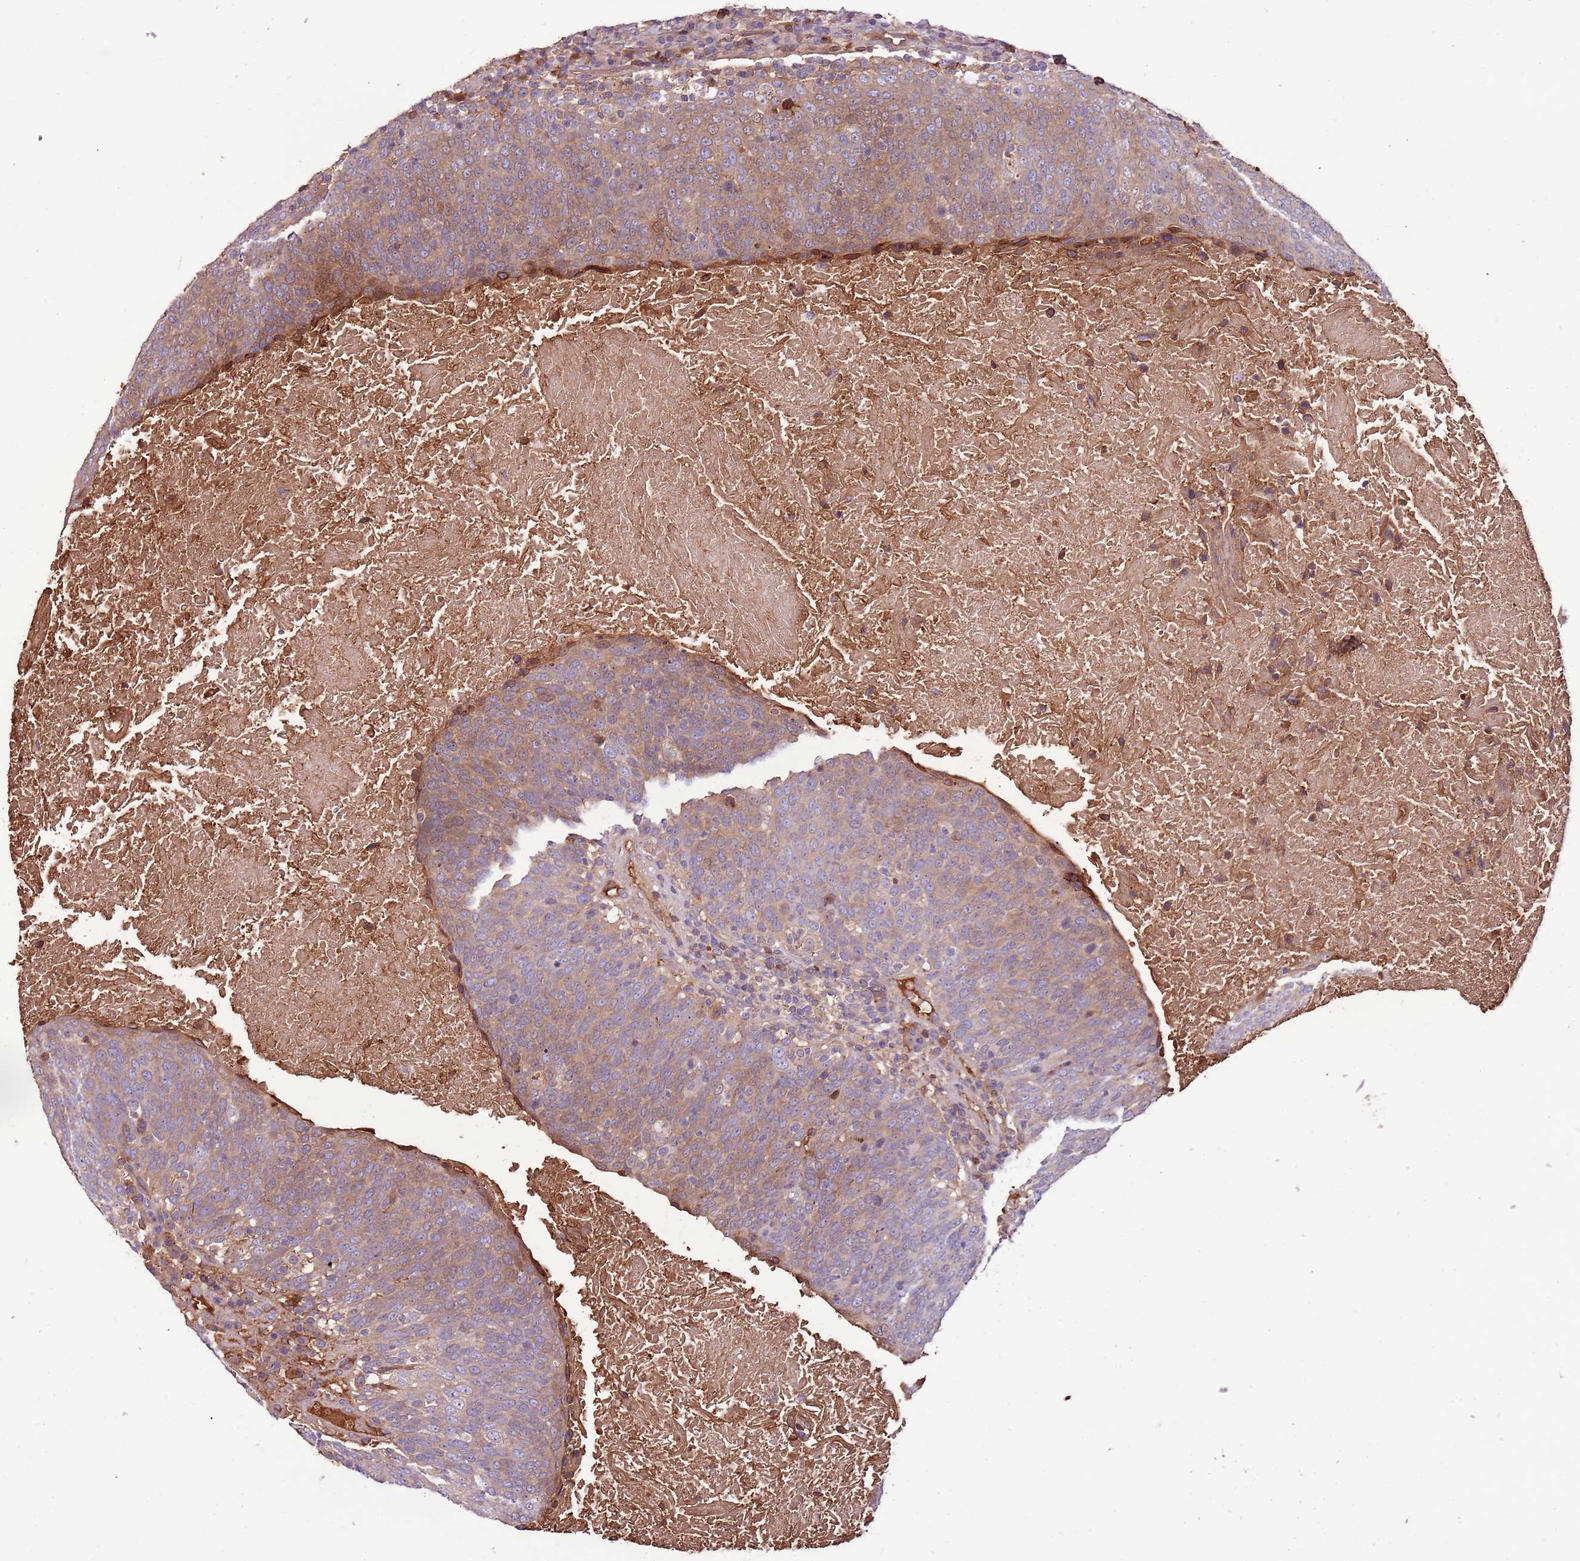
{"staining": {"intensity": "weak", "quantity": "25%-75%", "location": "cytoplasmic/membranous"}, "tissue": "head and neck cancer", "cell_type": "Tumor cells", "image_type": "cancer", "snomed": [{"axis": "morphology", "description": "Squamous cell carcinoma, NOS"}, {"axis": "morphology", "description": "Squamous cell carcinoma, metastatic, NOS"}, {"axis": "topography", "description": "Lymph node"}, {"axis": "topography", "description": "Head-Neck"}], "caption": "Head and neck cancer (squamous cell carcinoma) stained with DAB IHC shows low levels of weak cytoplasmic/membranous positivity in about 25%-75% of tumor cells.", "gene": "DENR", "patient": {"sex": "male", "age": 62}}